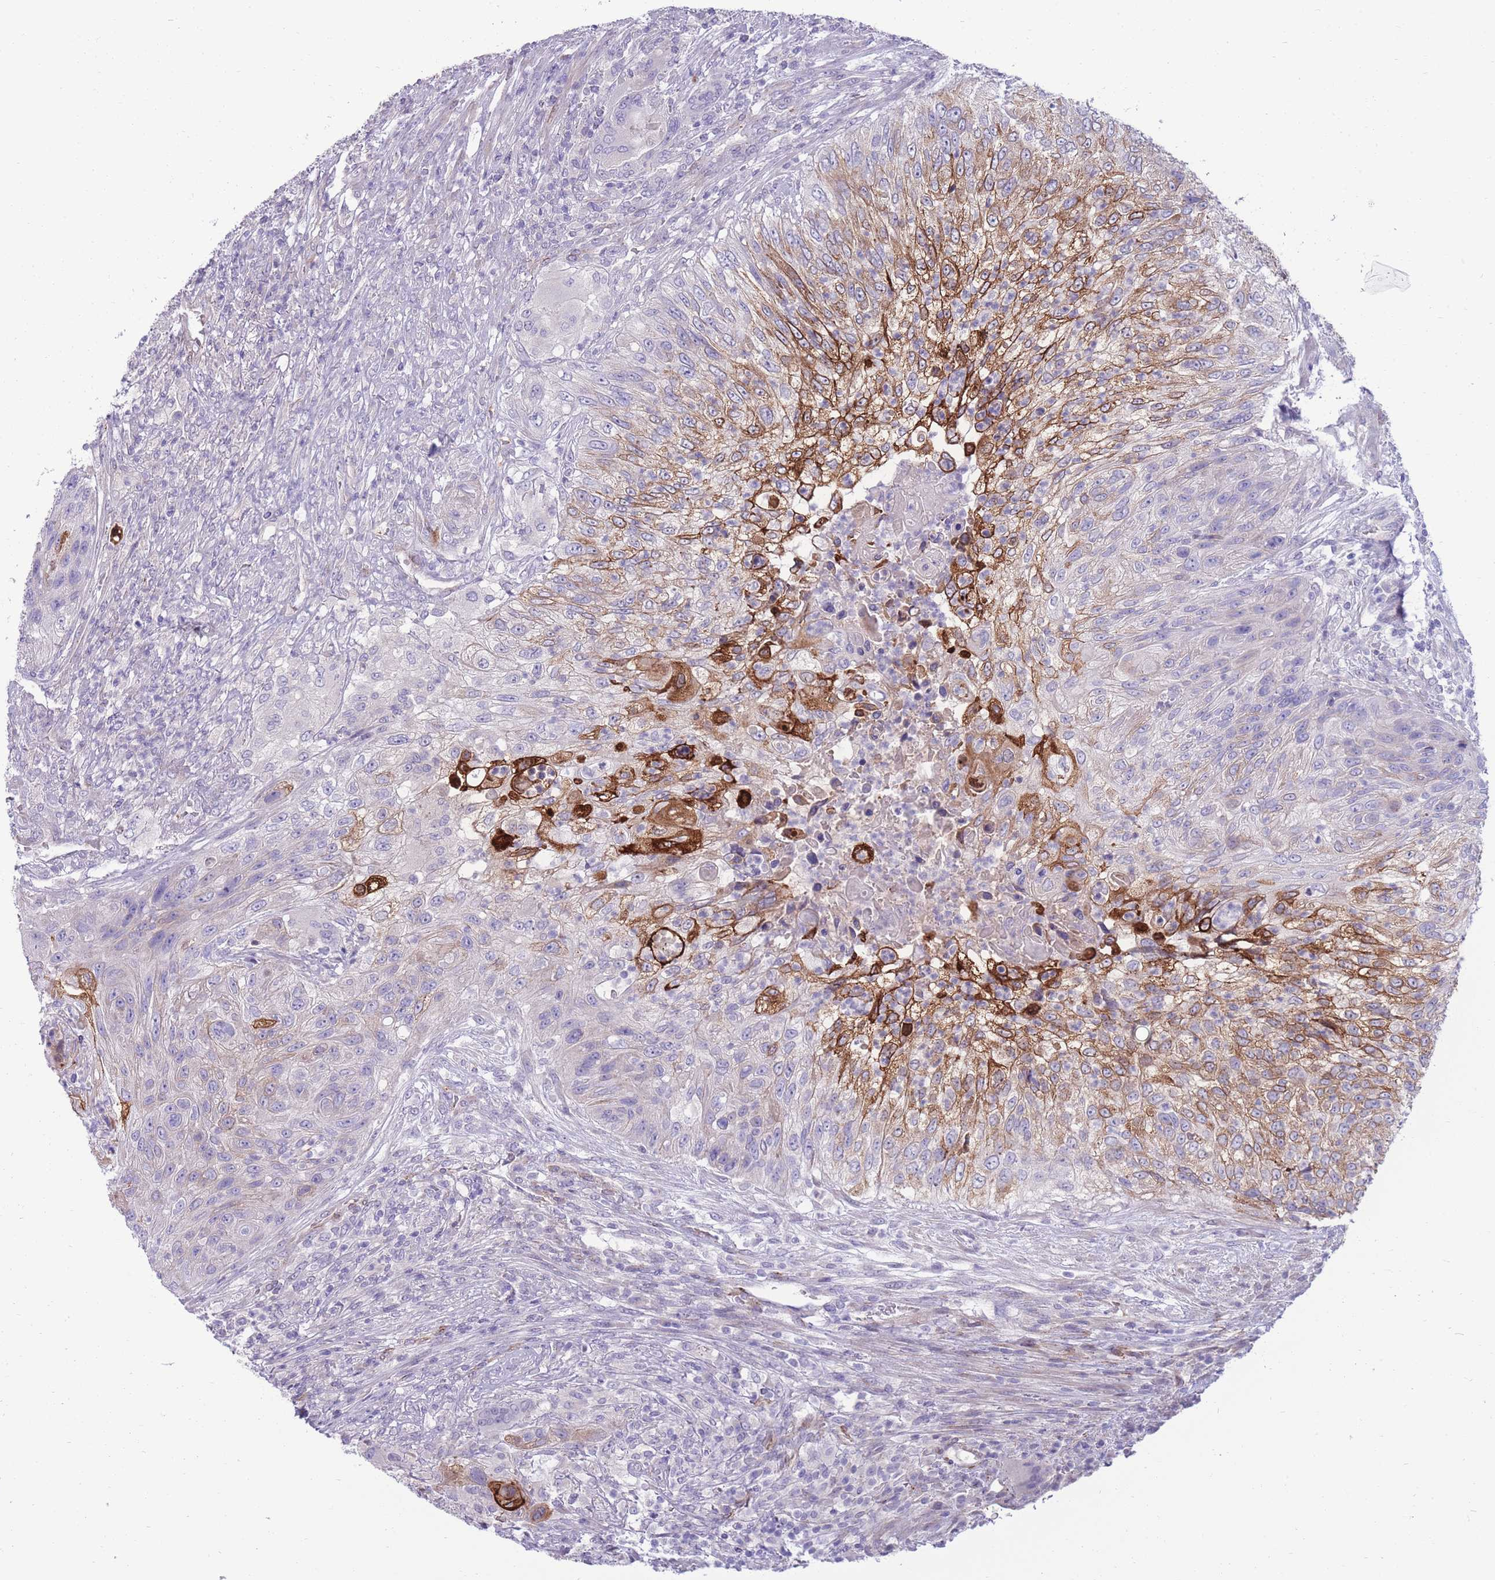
{"staining": {"intensity": "strong", "quantity": "<25%", "location": "cytoplasmic/membranous"}, "tissue": "urothelial cancer", "cell_type": "Tumor cells", "image_type": "cancer", "snomed": [{"axis": "morphology", "description": "Urothelial carcinoma, High grade"}, {"axis": "topography", "description": "Urinary bladder"}], "caption": "Immunohistochemical staining of urothelial carcinoma (high-grade) exhibits strong cytoplasmic/membranous protein expression in about <25% of tumor cells.", "gene": "RGS11", "patient": {"sex": "female", "age": 60}}